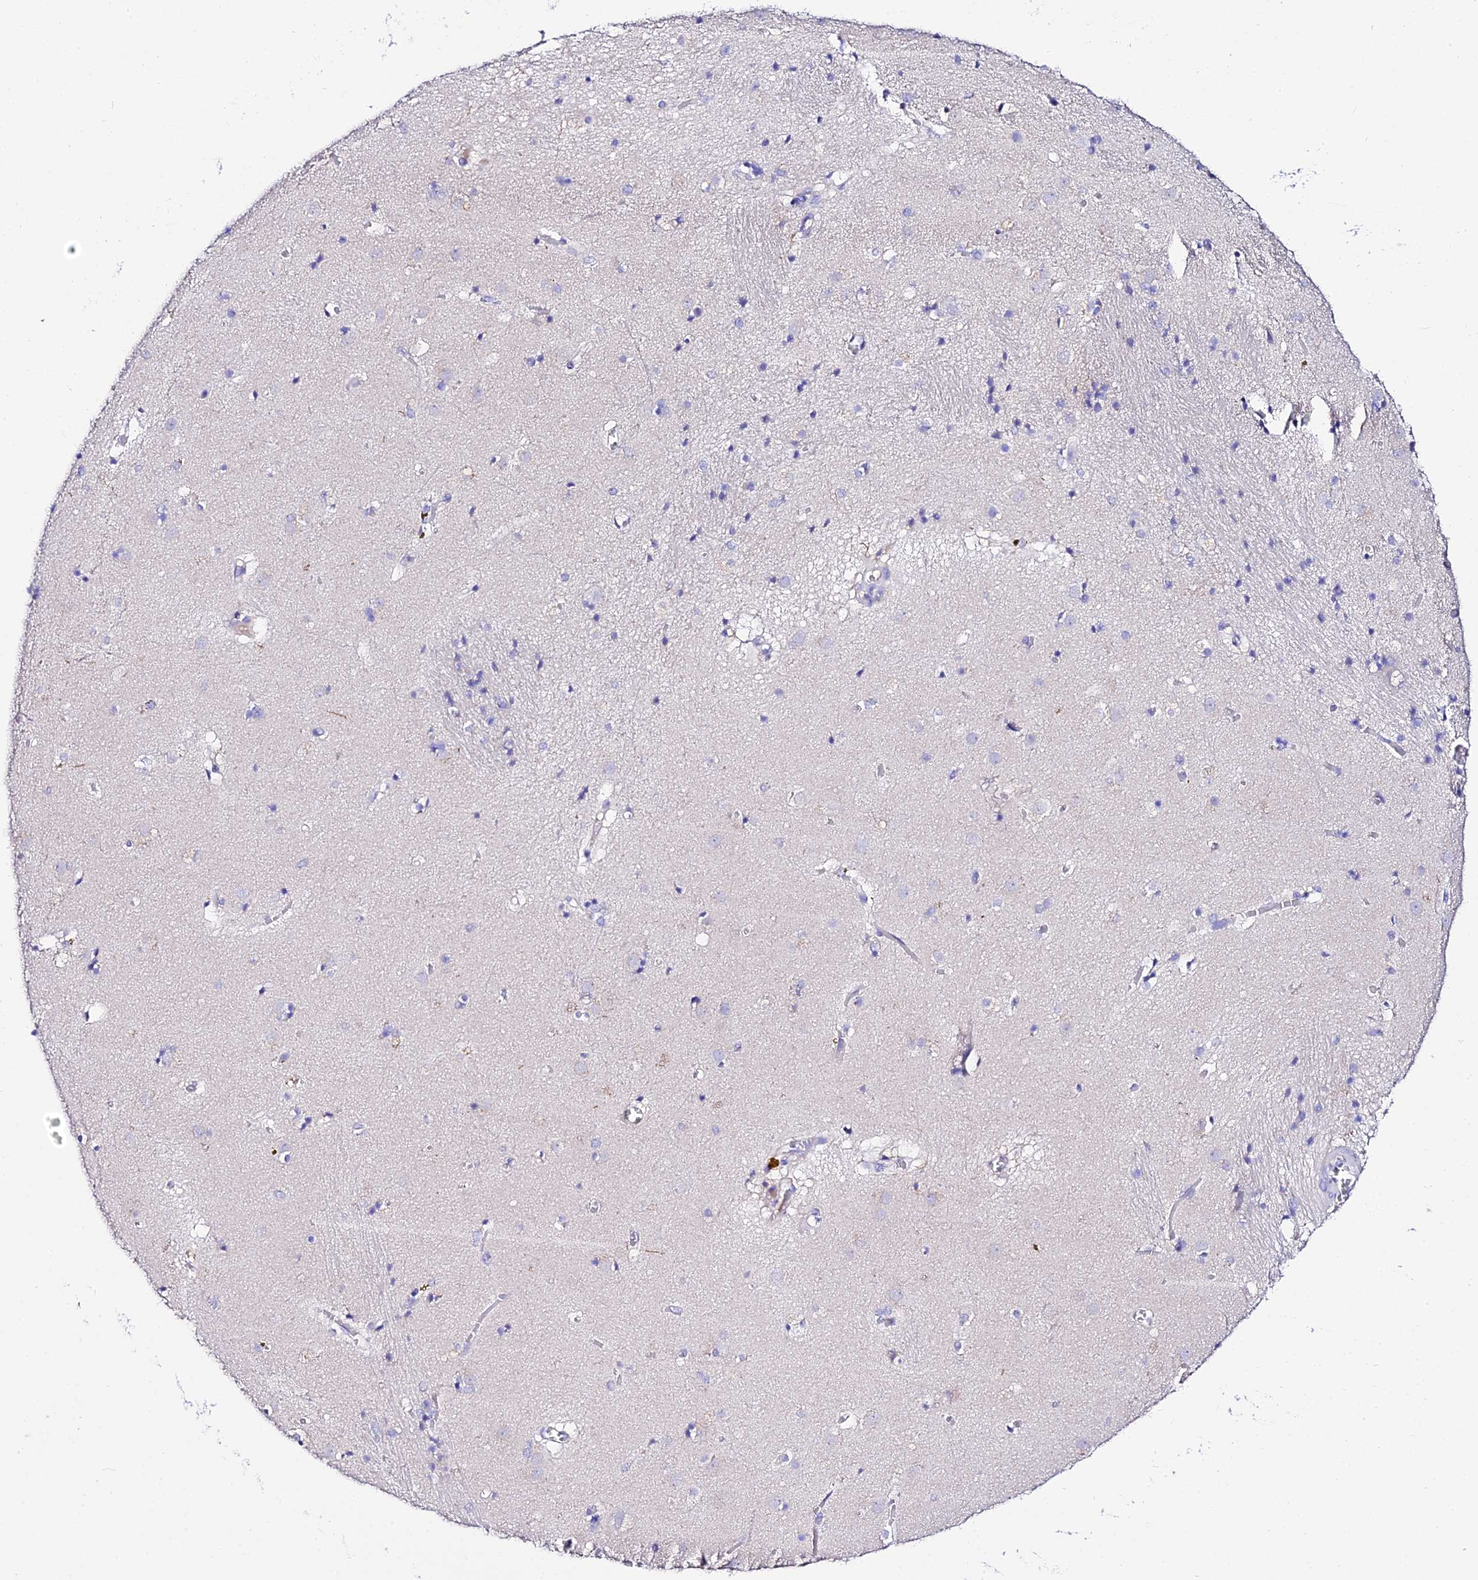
{"staining": {"intensity": "negative", "quantity": "none", "location": "none"}, "tissue": "caudate", "cell_type": "Glial cells", "image_type": "normal", "snomed": [{"axis": "morphology", "description": "Normal tissue, NOS"}, {"axis": "topography", "description": "Lateral ventricle wall"}], "caption": "IHC photomicrograph of benign caudate stained for a protein (brown), which shows no positivity in glial cells. Nuclei are stained in blue.", "gene": "TMEM117", "patient": {"sex": "male", "age": 70}}